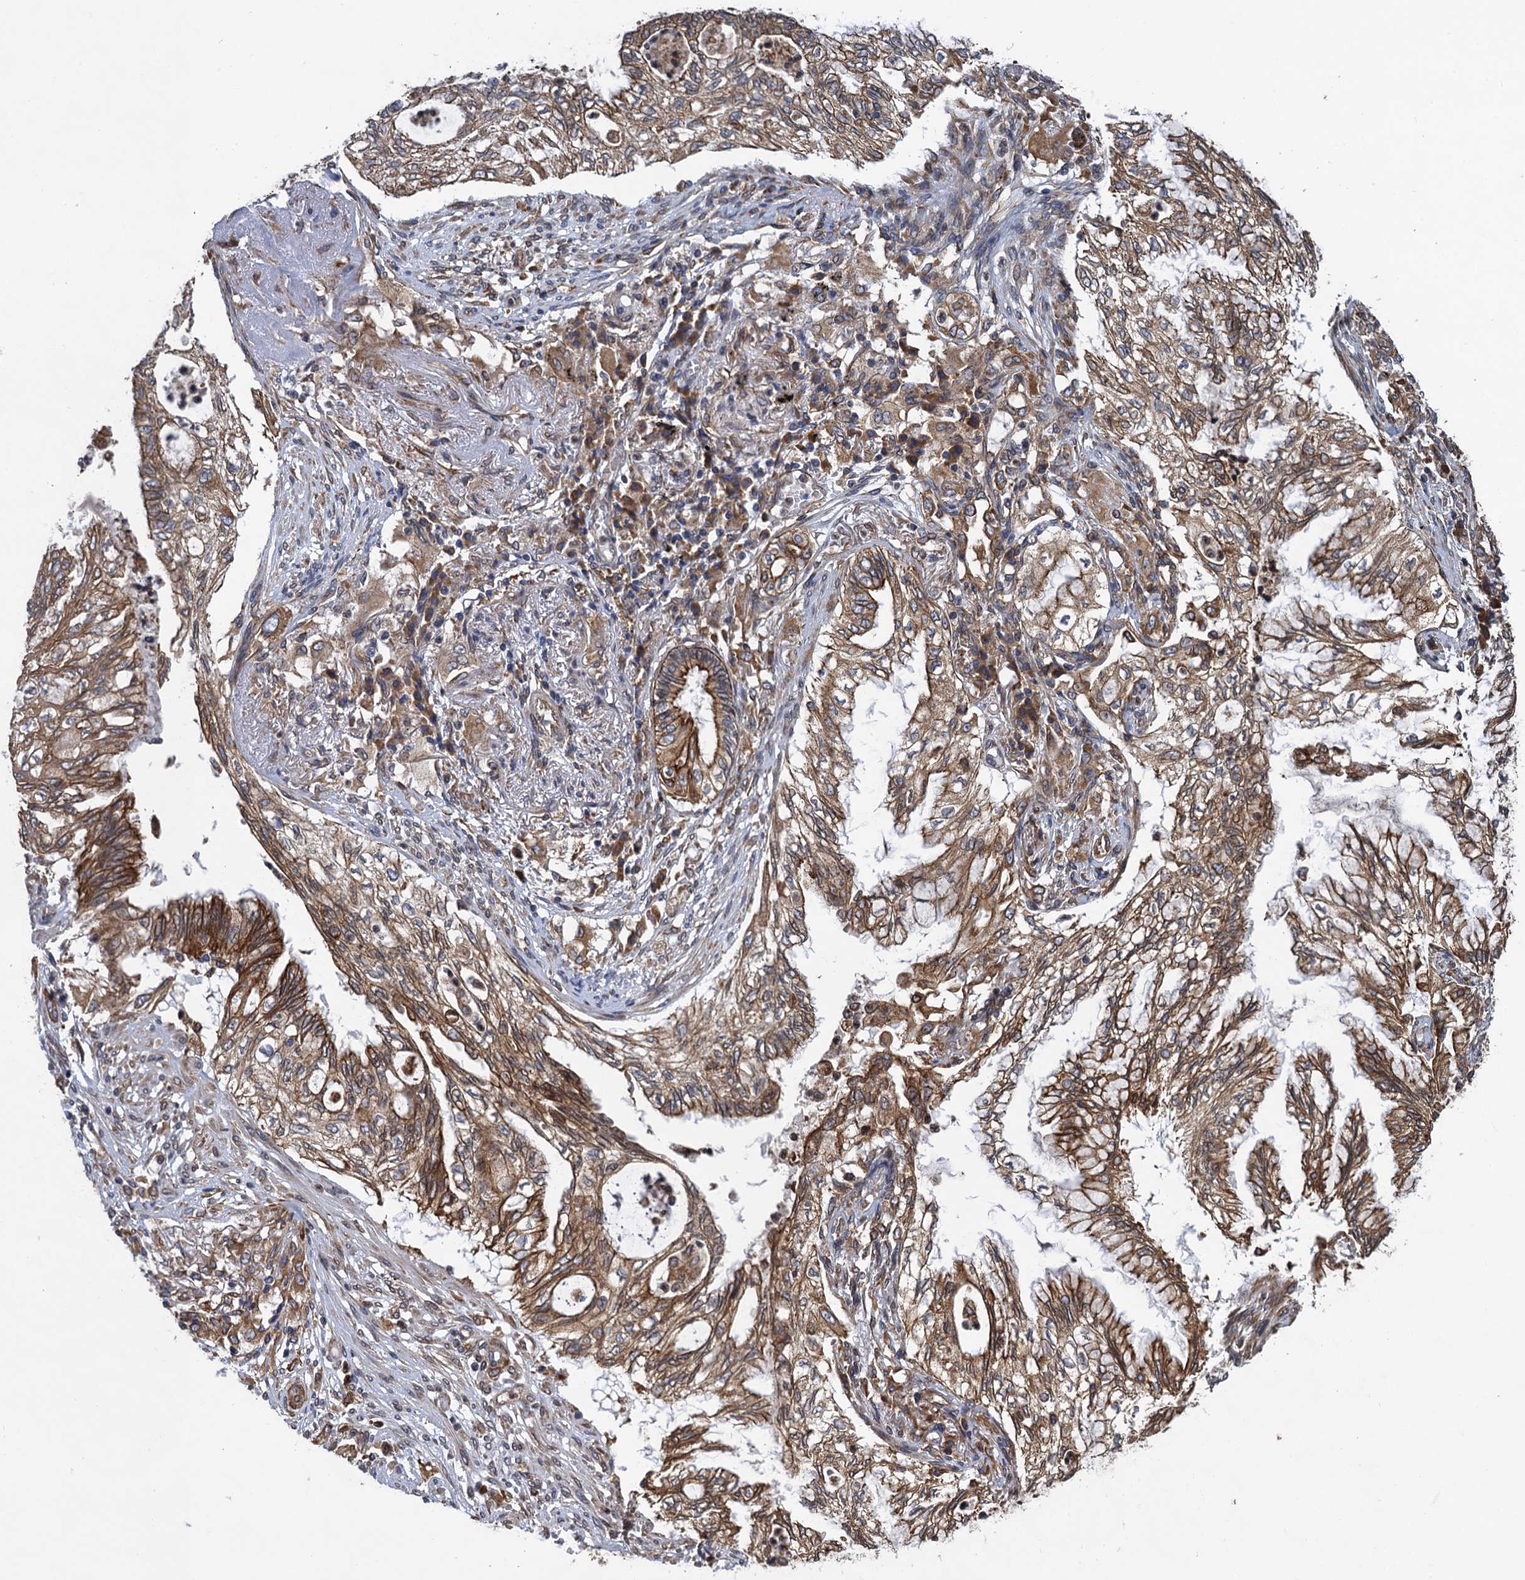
{"staining": {"intensity": "moderate", "quantity": ">75%", "location": "cytoplasmic/membranous"}, "tissue": "lung cancer", "cell_type": "Tumor cells", "image_type": "cancer", "snomed": [{"axis": "morphology", "description": "Adenocarcinoma, NOS"}, {"axis": "topography", "description": "Lung"}], "caption": "Protein expression analysis of human lung adenocarcinoma reveals moderate cytoplasmic/membranous staining in approximately >75% of tumor cells.", "gene": "ARMC5", "patient": {"sex": "female", "age": 70}}